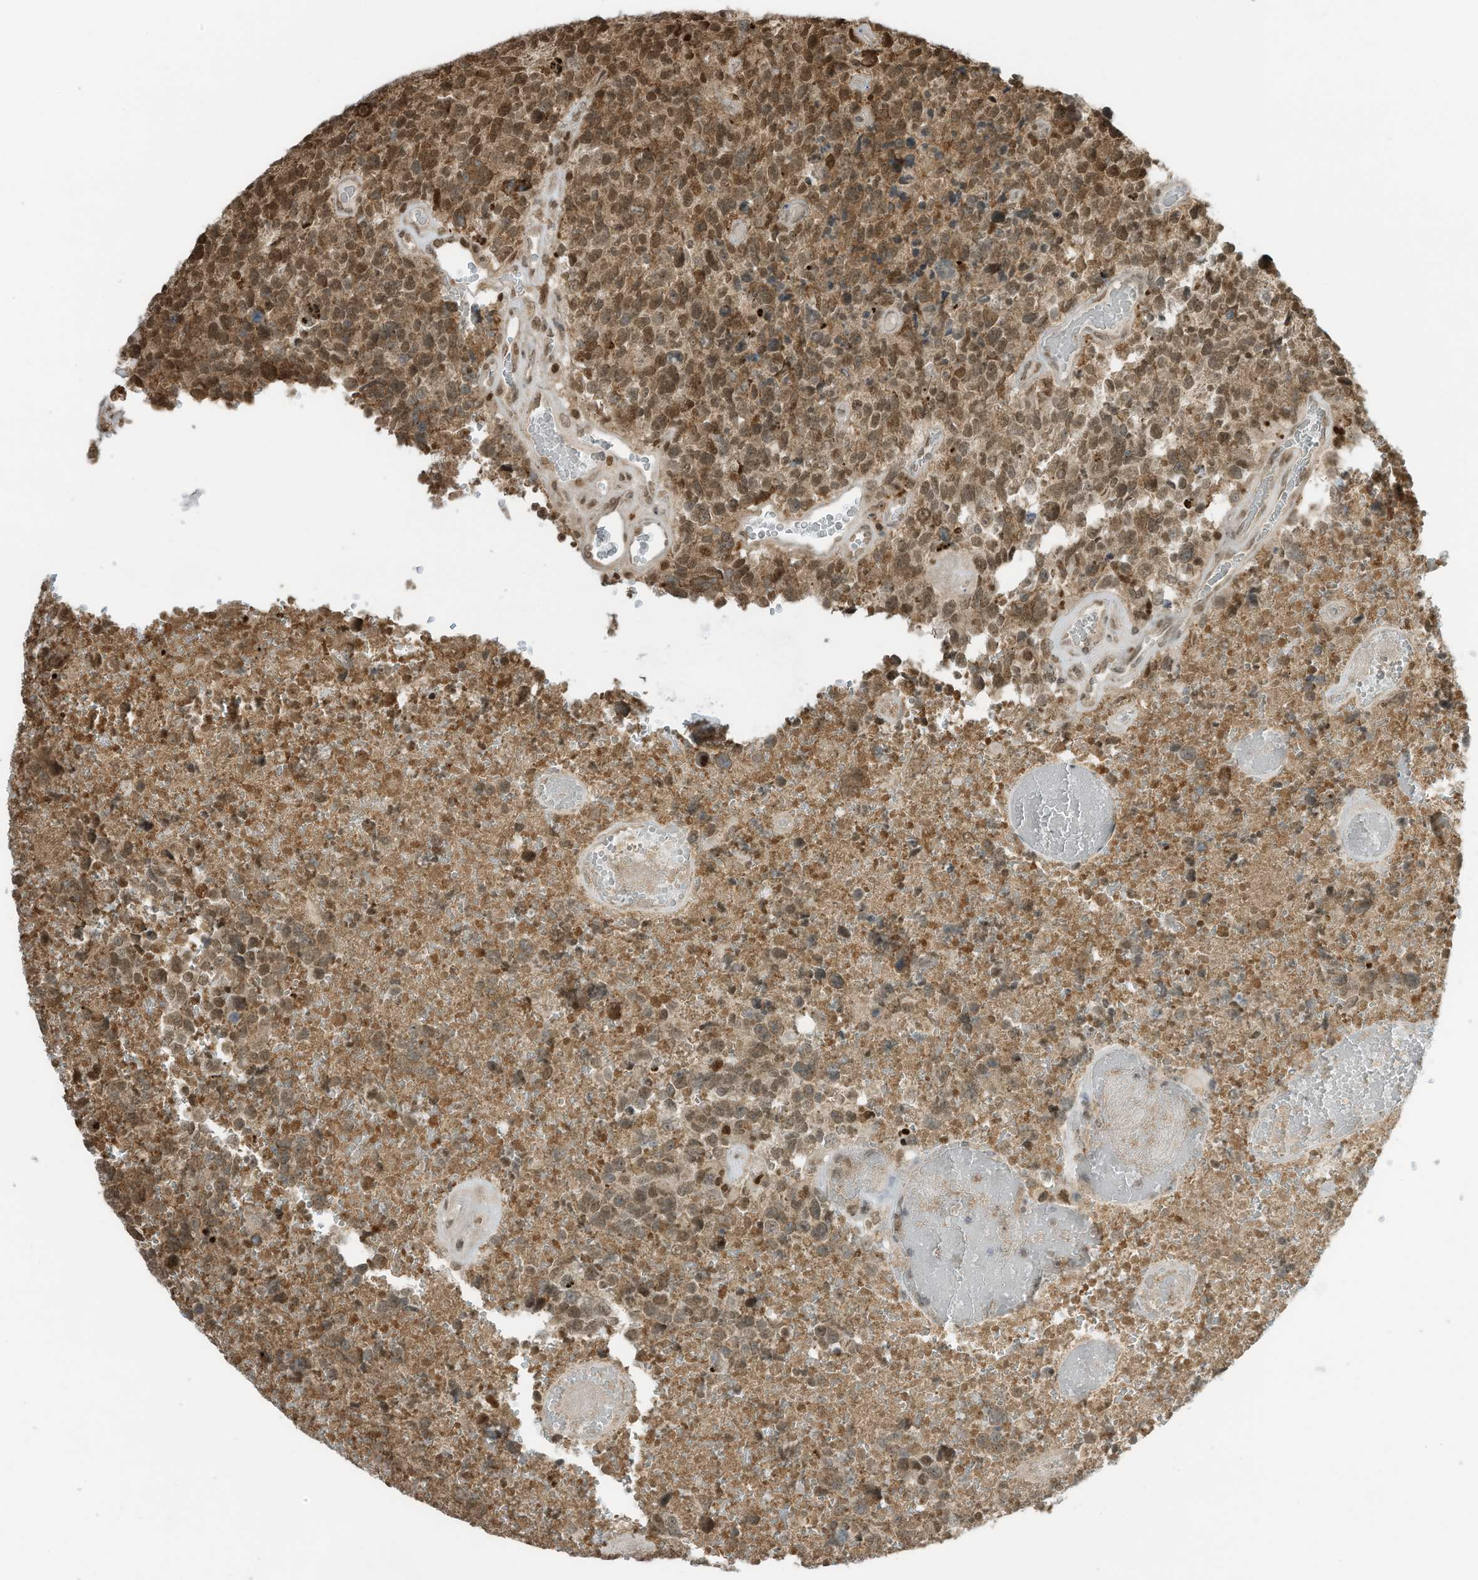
{"staining": {"intensity": "moderate", "quantity": ">75%", "location": "nuclear"}, "tissue": "glioma", "cell_type": "Tumor cells", "image_type": "cancer", "snomed": [{"axis": "morphology", "description": "Glioma, malignant, High grade"}, {"axis": "topography", "description": "Brain"}], "caption": "Malignant glioma (high-grade) stained for a protein displays moderate nuclear positivity in tumor cells. The protein of interest is shown in brown color, while the nuclei are stained blue.", "gene": "KPNB1", "patient": {"sex": "male", "age": 69}}